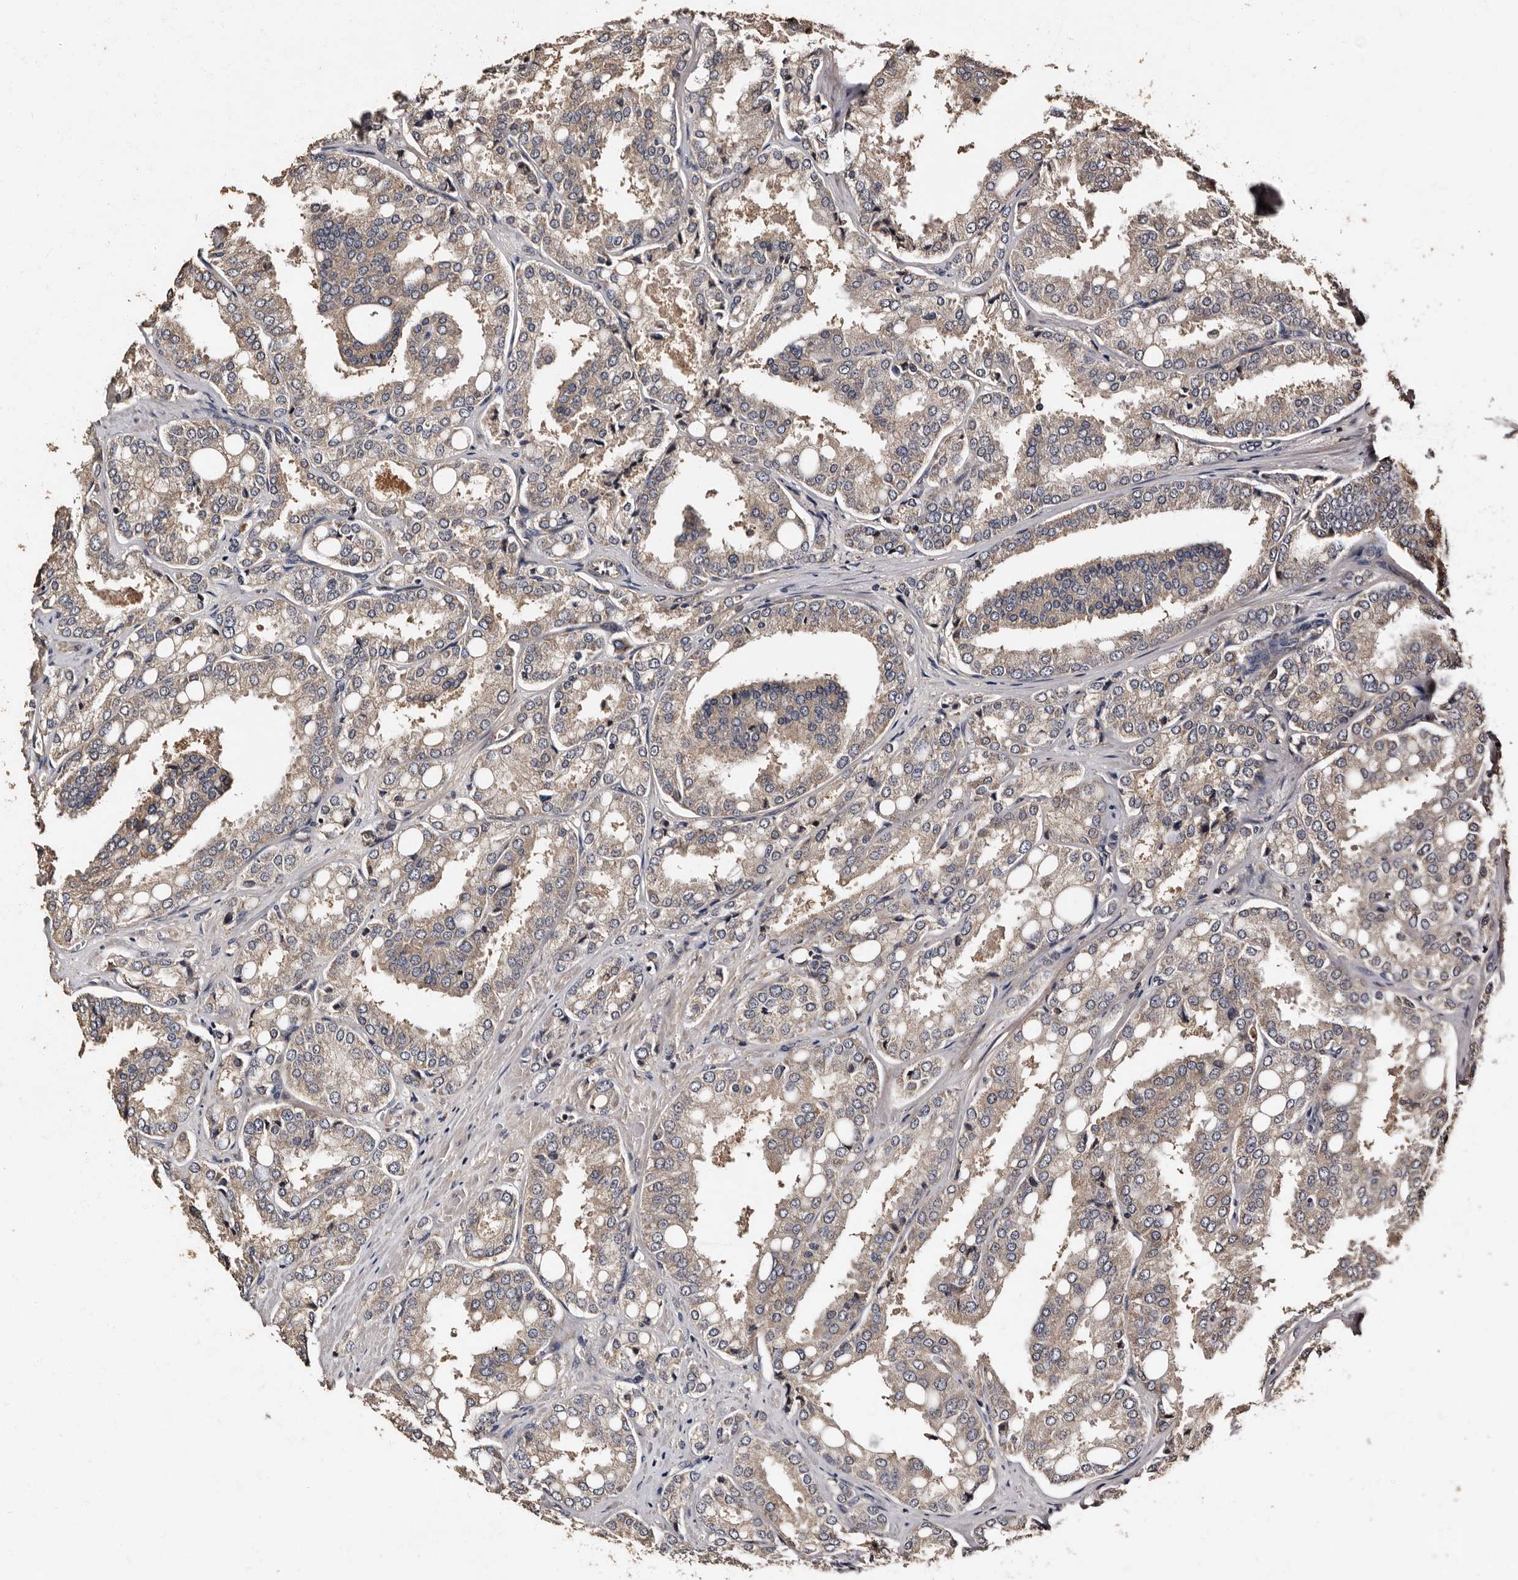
{"staining": {"intensity": "weak", "quantity": "<25%", "location": "cytoplasmic/membranous"}, "tissue": "prostate cancer", "cell_type": "Tumor cells", "image_type": "cancer", "snomed": [{"axis": "morphology", "description": "Adenocarcinoma, High grade"}, {"axis": "topography", "description": "Prostate"}], "caption": "This is a photomicrograph of IHC staining of prostate cancer (adenocarcinoma (high-grade)), which shows no expression in tumor cells.", "gene": "ADCK5", "patient": {"sex": "male", "age": 50}}